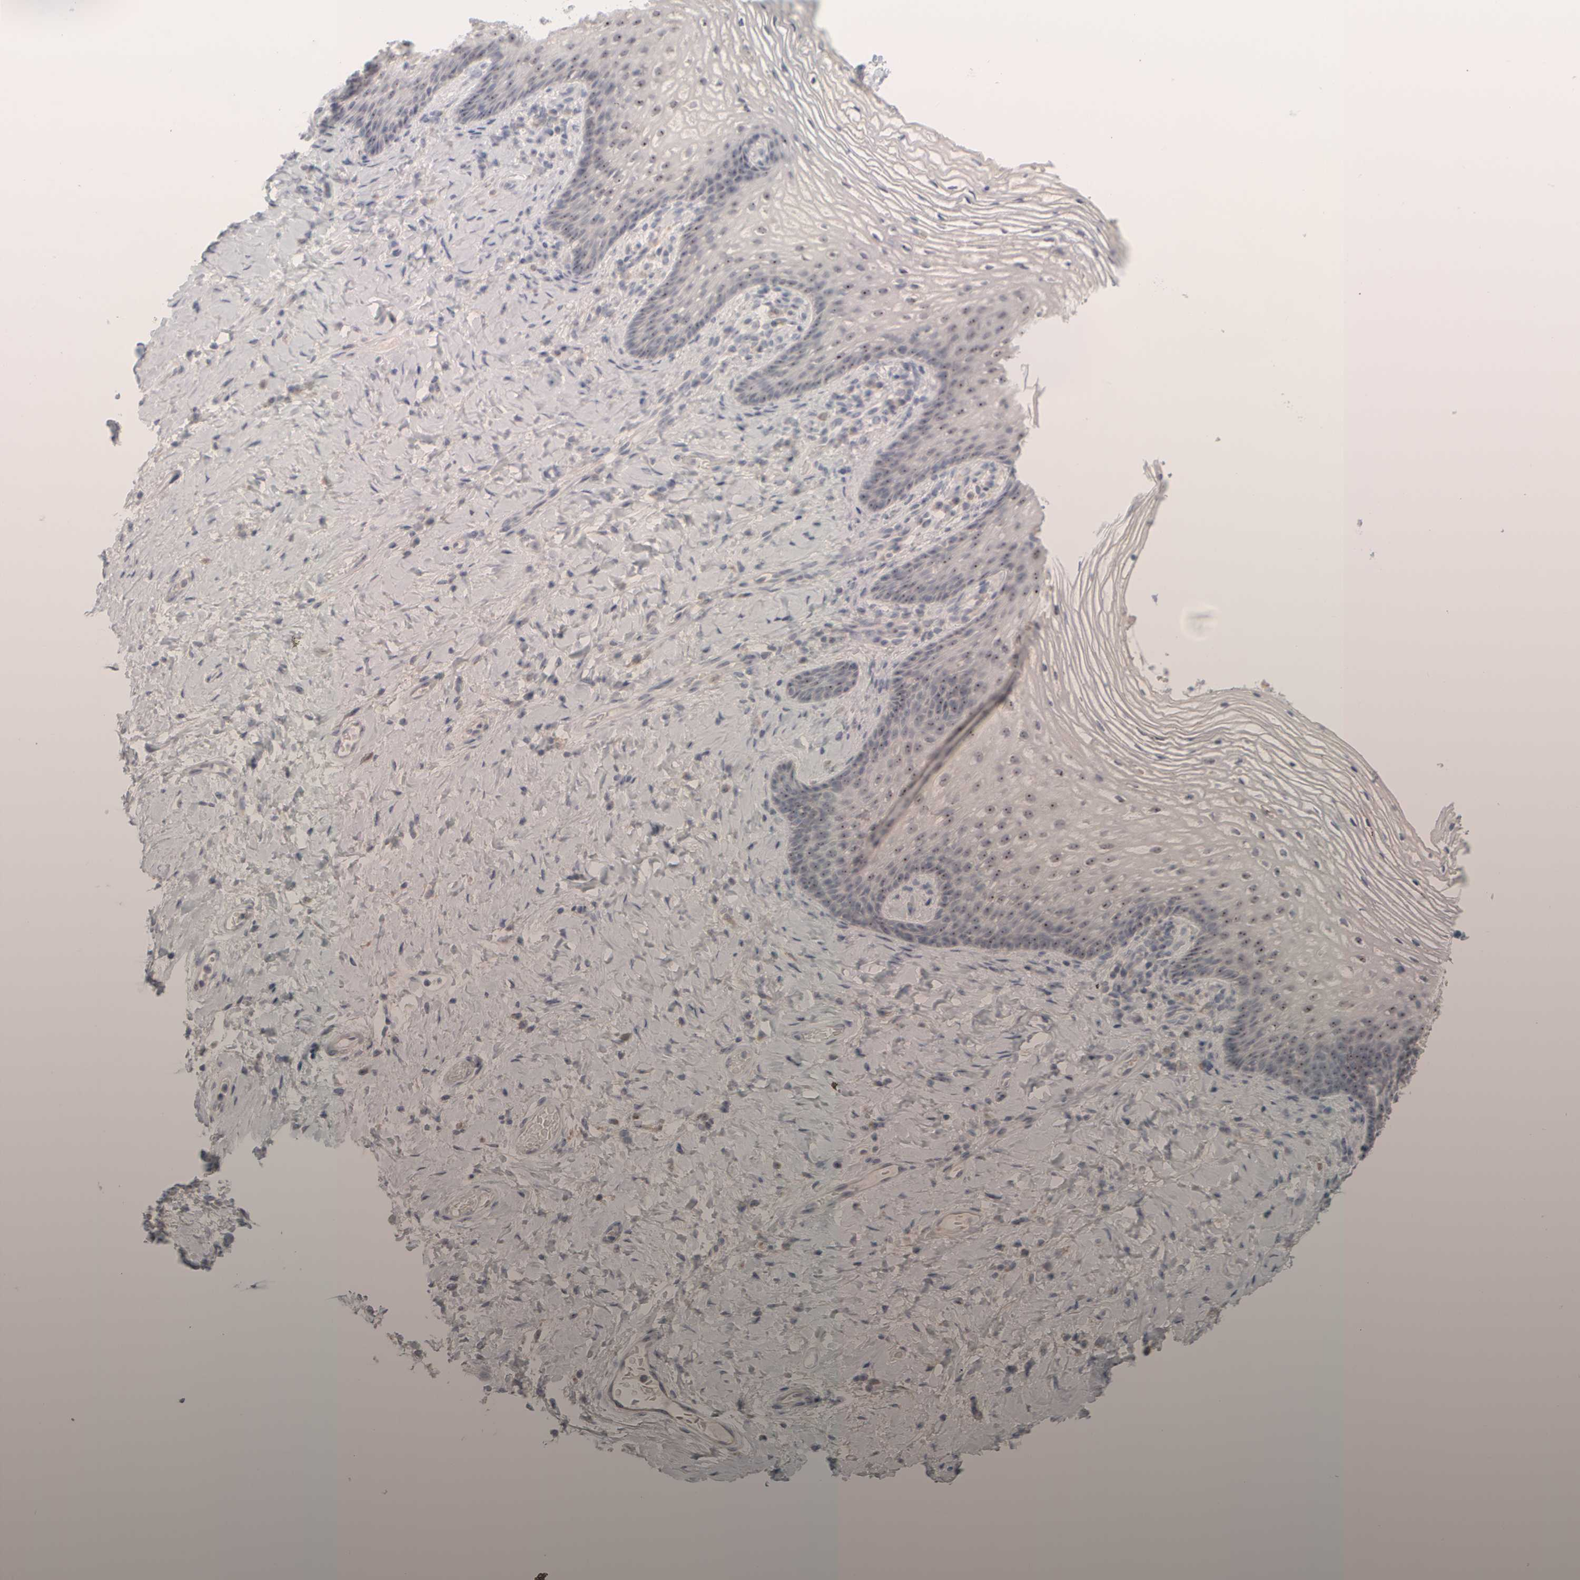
{"staining": {"intensity": "moderate", "quantity": "25%-75%", "location": "nuclear"}, "tissue": "vagina", "cell_type": "Squamous epithelial cells", "image_type": "normal", "snomed": [{"axis": "morphology", "description": "Normal tissue, NOS"}, {"axis": "topography", "description": "Vagina"}], "caption": "A medium amount of moderate nuclear staining is present in about 25%-75% of squamous epithelial cells in normal vagina. Nuclei are stained in blue.", "gene": "DCXR", "patient": {"sex": "female", "age": 60}}